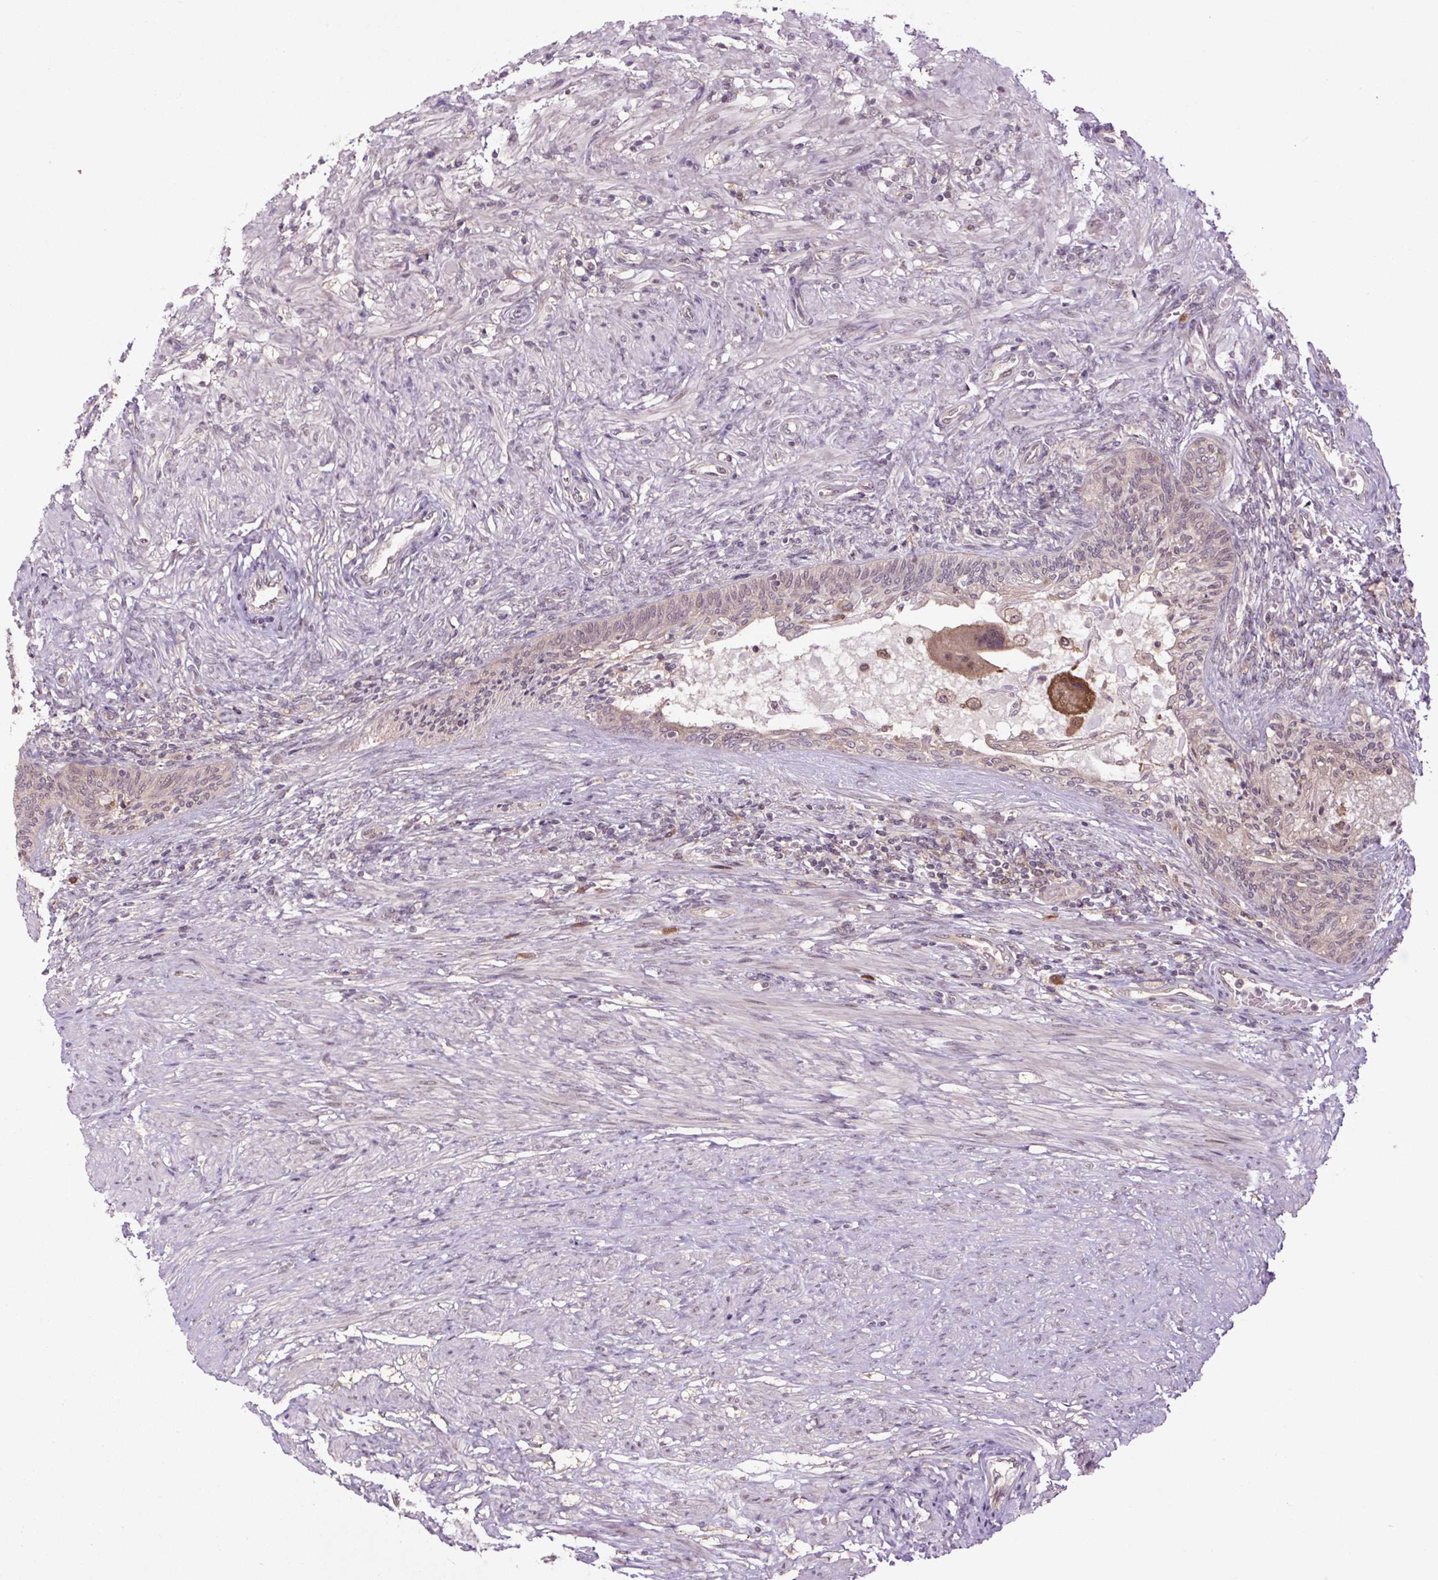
{"staining": {"intensity": "weak", "quantity": "<25%", "location": "cytoplasmic/membranous,nuclear"}, "tissue": "prostate cancer", "cell_type": "Tumor cells", "image_type": "cancer", "snomed": [{"axis": "morphology", "description": "Adenocarcinoma, High grade"}, {"axis": "topography", "description": "Prostate"}], "caption": "This is an immunohistochemistry (IHC) micrograph of high-grade adenocarcinoma (prostate). There is no expression in tumor cells.", "gene": "TPT1", "patient": {"sex": "male", "age": 69}}